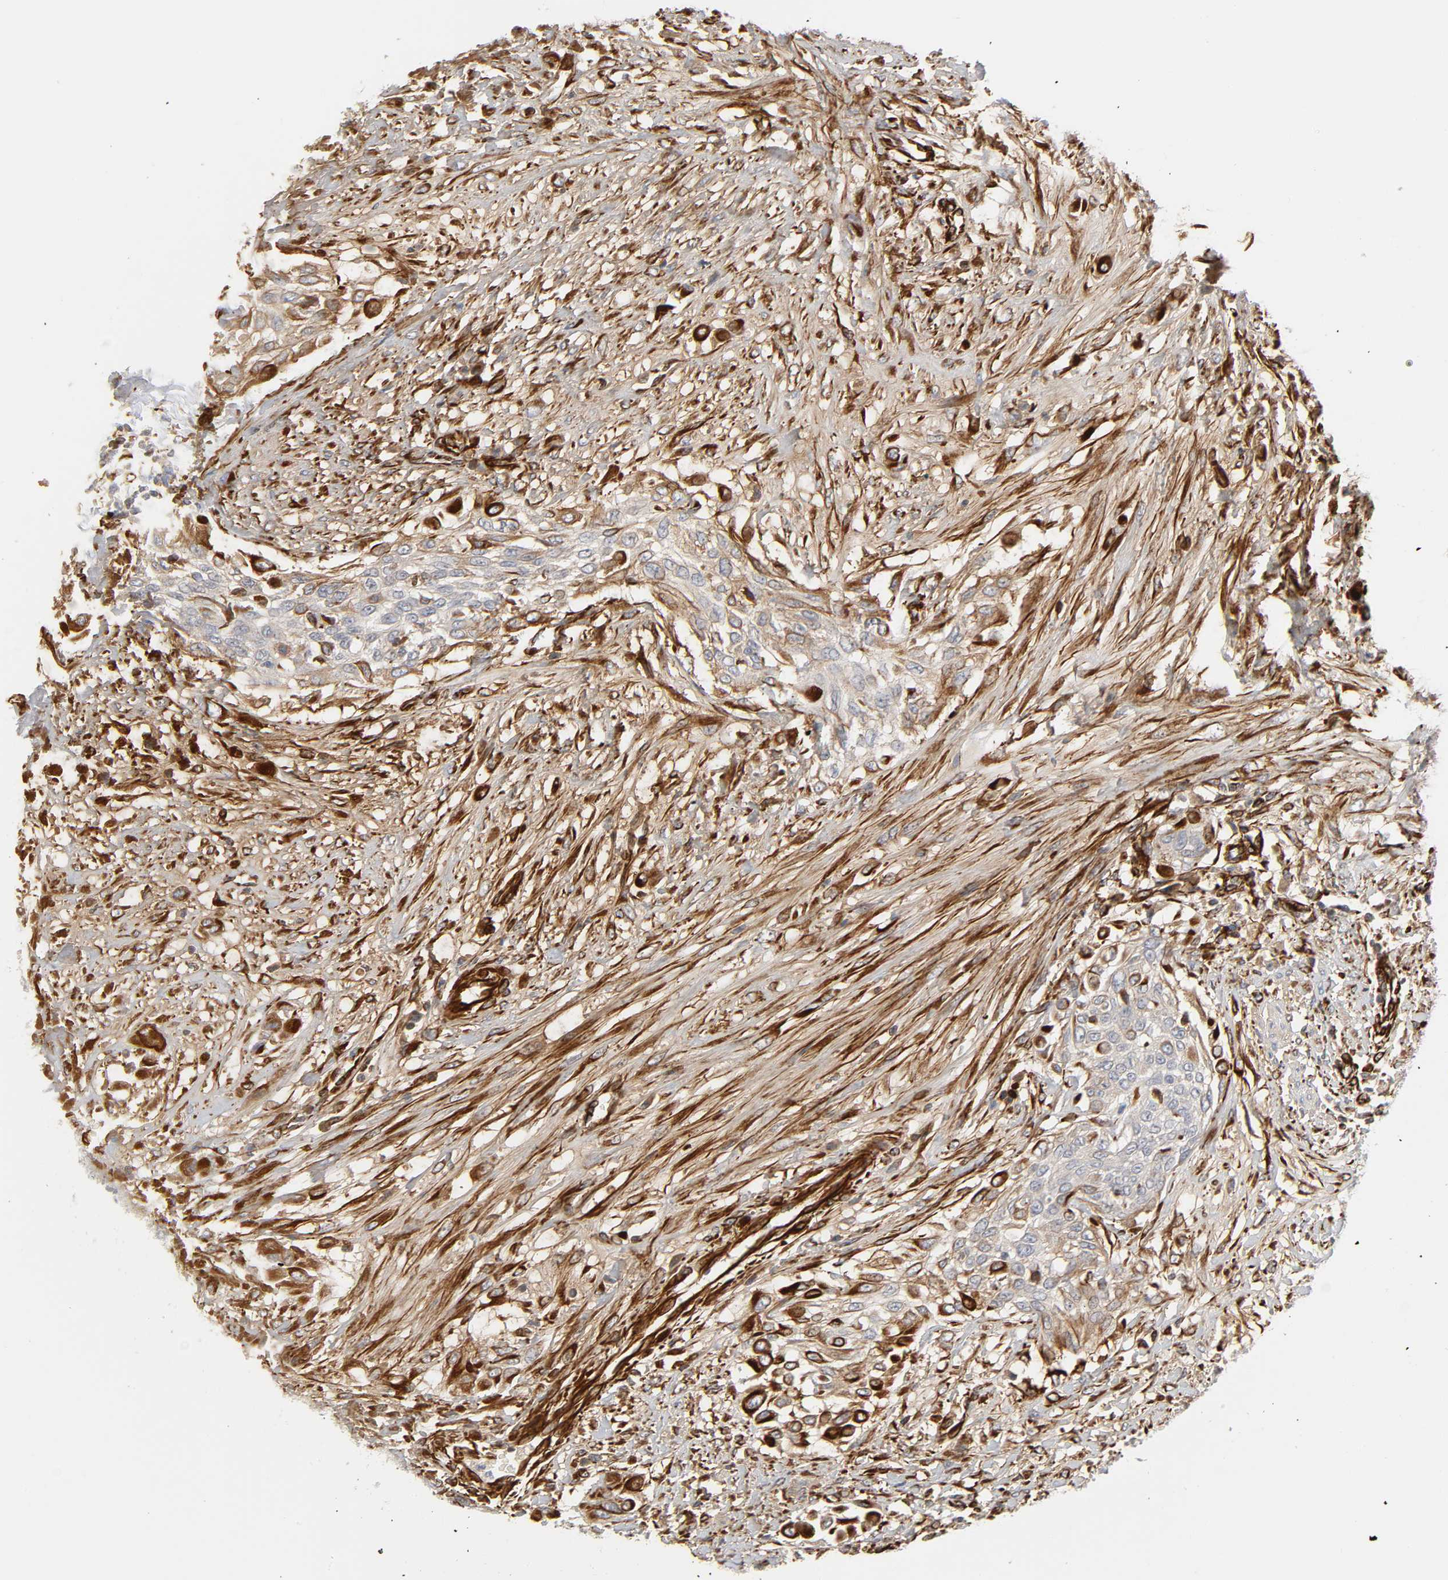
{"staining": {"intensity": "moderate", "quantity": "25%-75%", "location": "cytoplasmic/membranous"}, "tissue": "urothelial cancer", "cell_type": "Tumor cells", "image_type": "cancer", "snomed": [{"axis": "morphology", "description": "Urothelial carcinoma, High grade"}, {"axis": "topography", "description": "Urinary bladder"}], "caption": "This micrograph displays IHC staining of human urothelial cancer, with medium moderate cytoplasmic/membranous expression in approximately 25%-75% of tumor cells.", "gene": "FAM118A", "patient": {"sex": "male", "age": 57}}